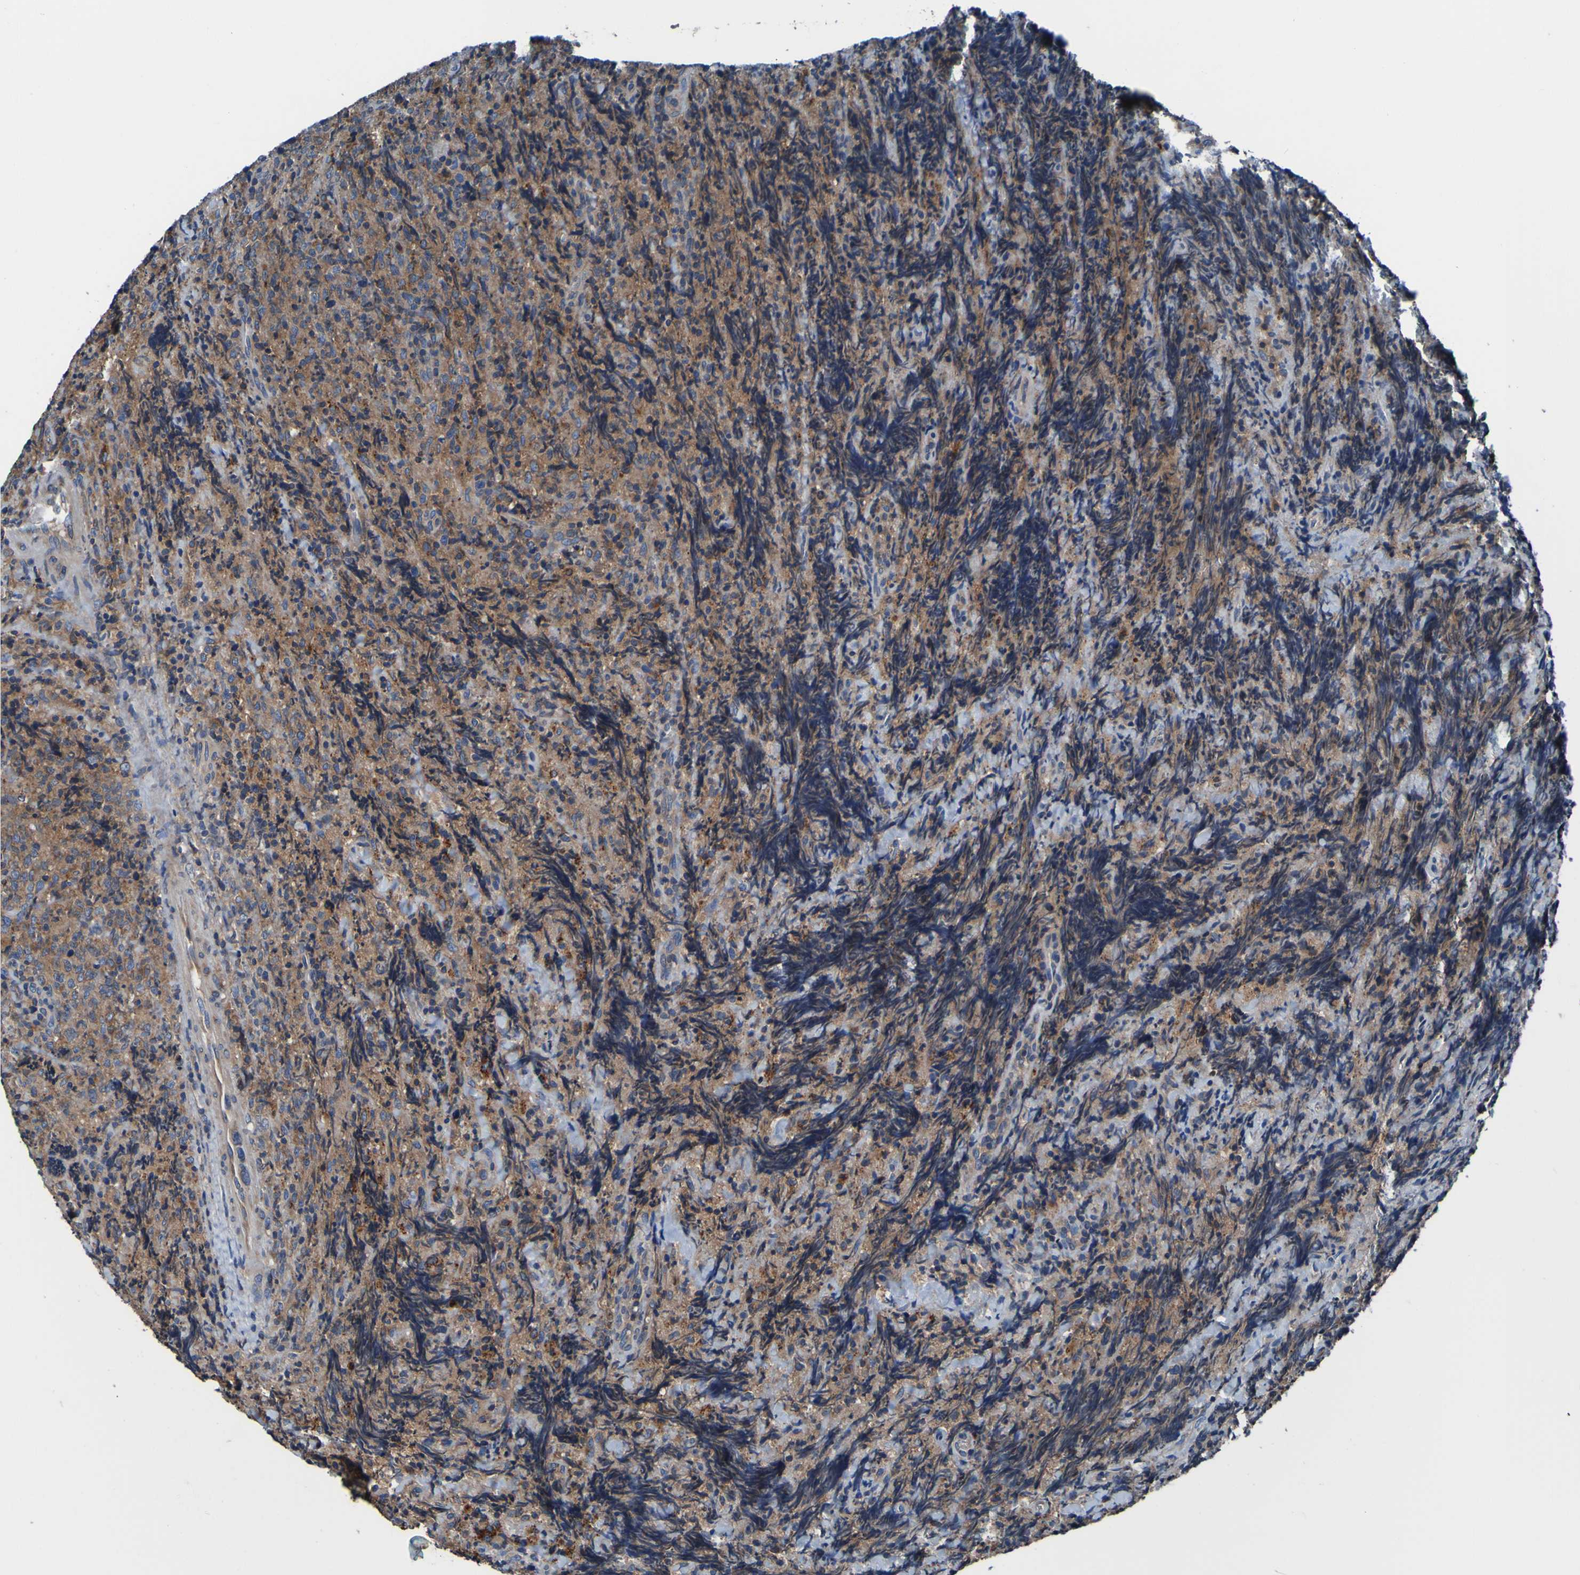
{"staining": {"intensity": "moderate", "quantity": ">75%", "location": "cytoplasmic/membranous"}, "tissue": "lymphoma", "cell_type": "Tumor cells", "image_type": "cancer", "snomed": [{"axis": "morphology", "description": "Malignant lymphoma, non-Hodgkin's type, High grade"}, {"axis": "topography", "description": "Tonsil"}], "caption": "A medium amount of moderate cytoplasmic/membranous positivity is appreciated in about >75% of tumor cells in high-grade malignant lymphoma, non-Hodgkin's type tissue.", "gene": "RAB5B", "patient": {"sex": "female", "age": 36}}